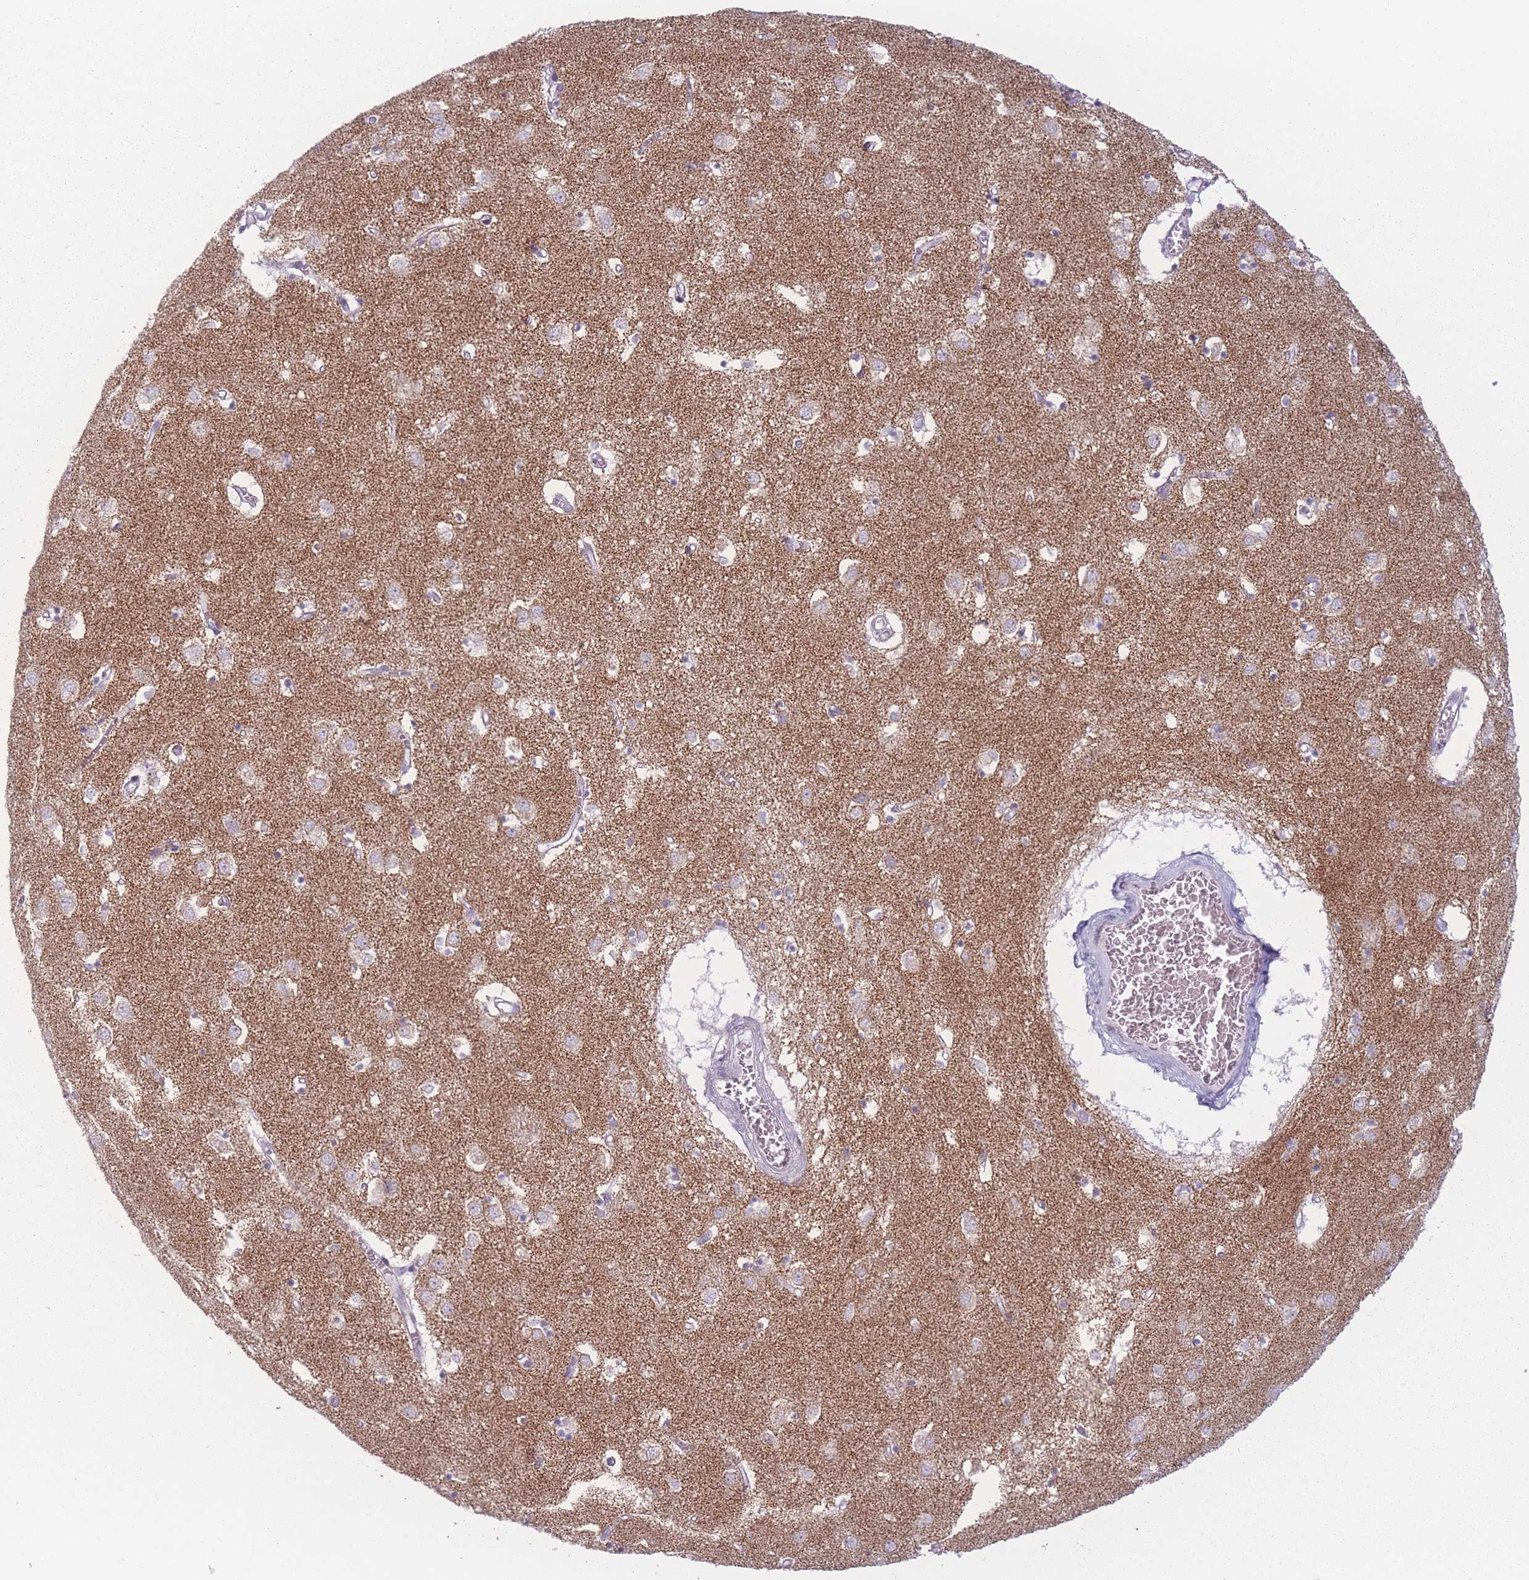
{"staining": {"intensity": "negative", "quantity": "none", "location": "none"}, "tissue": "caudate", "cell_type": "Glial cells", "image_type": "normal", "snomed": [{"axis": "morphology", "description": "Normal tissue, NOS"}, {"axis": "topography", "description": "Lateral ventricle wall"}], "caption": "The image exhibits no significant staining in glial cells of caudate.", "gene": "DCHS1", "patient": {"sex": "male", "age": 70}}